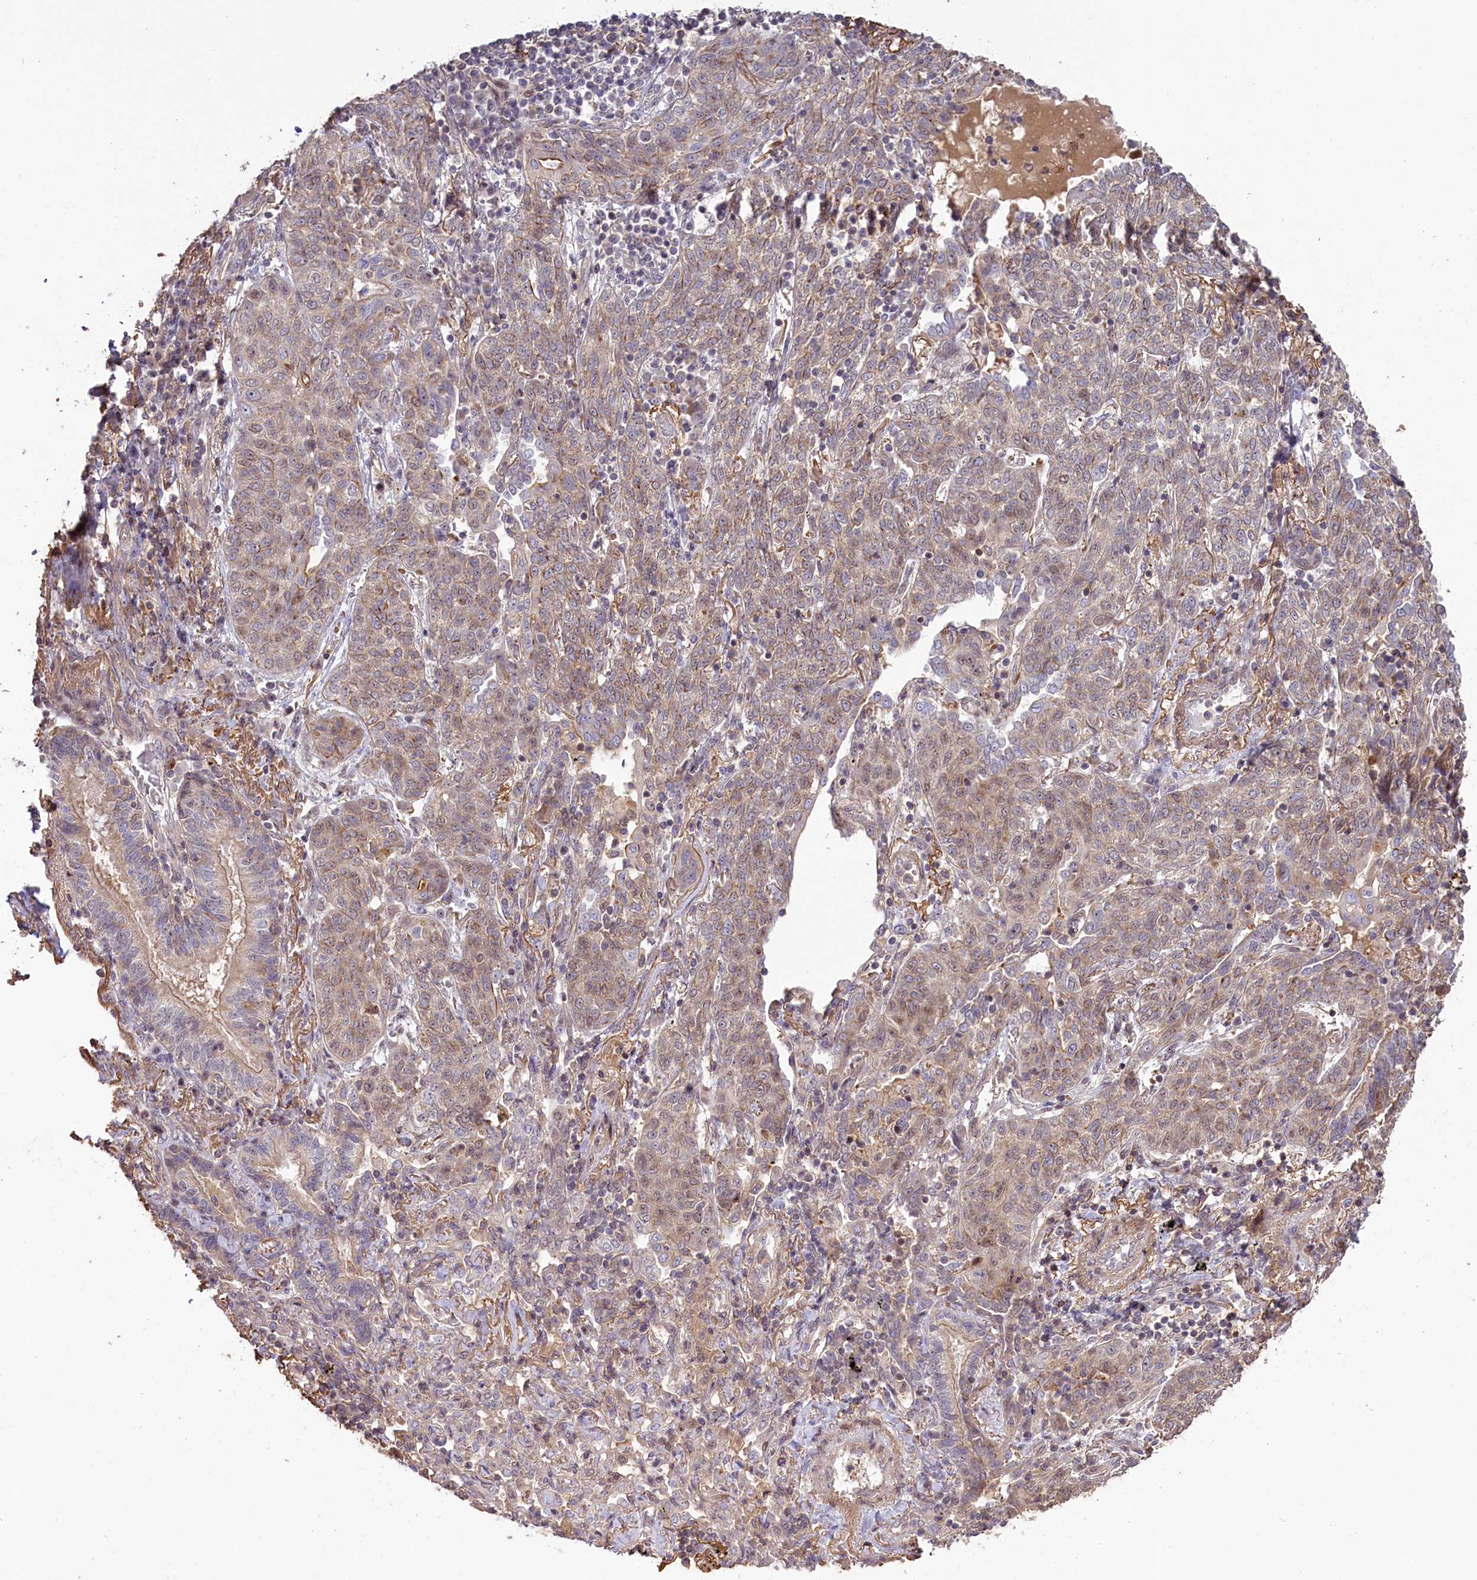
{"staining": {"intensity": "moderate", "quantity": "<25%", "location": "cytoplasmic/membranous"}, "tissue": "lung cancer", "cell_type": "Tumor cells", "image_type": "cancer", "snomed": [{"axis": "morphology", "description": "Squamous cell carcinoma, NOS"}, {"axis": "topography", "description": "Lung"}], "caption": "Protein expression by immunohistochemistry (IHC) demonstrates moderate cytoplasmic/membranous positivity in approximately <25% of tumor cells in lung cancer (squamous cell carcinoma).", "gene": "FUZ", "patient": {"sex": "female", "age": 70}}